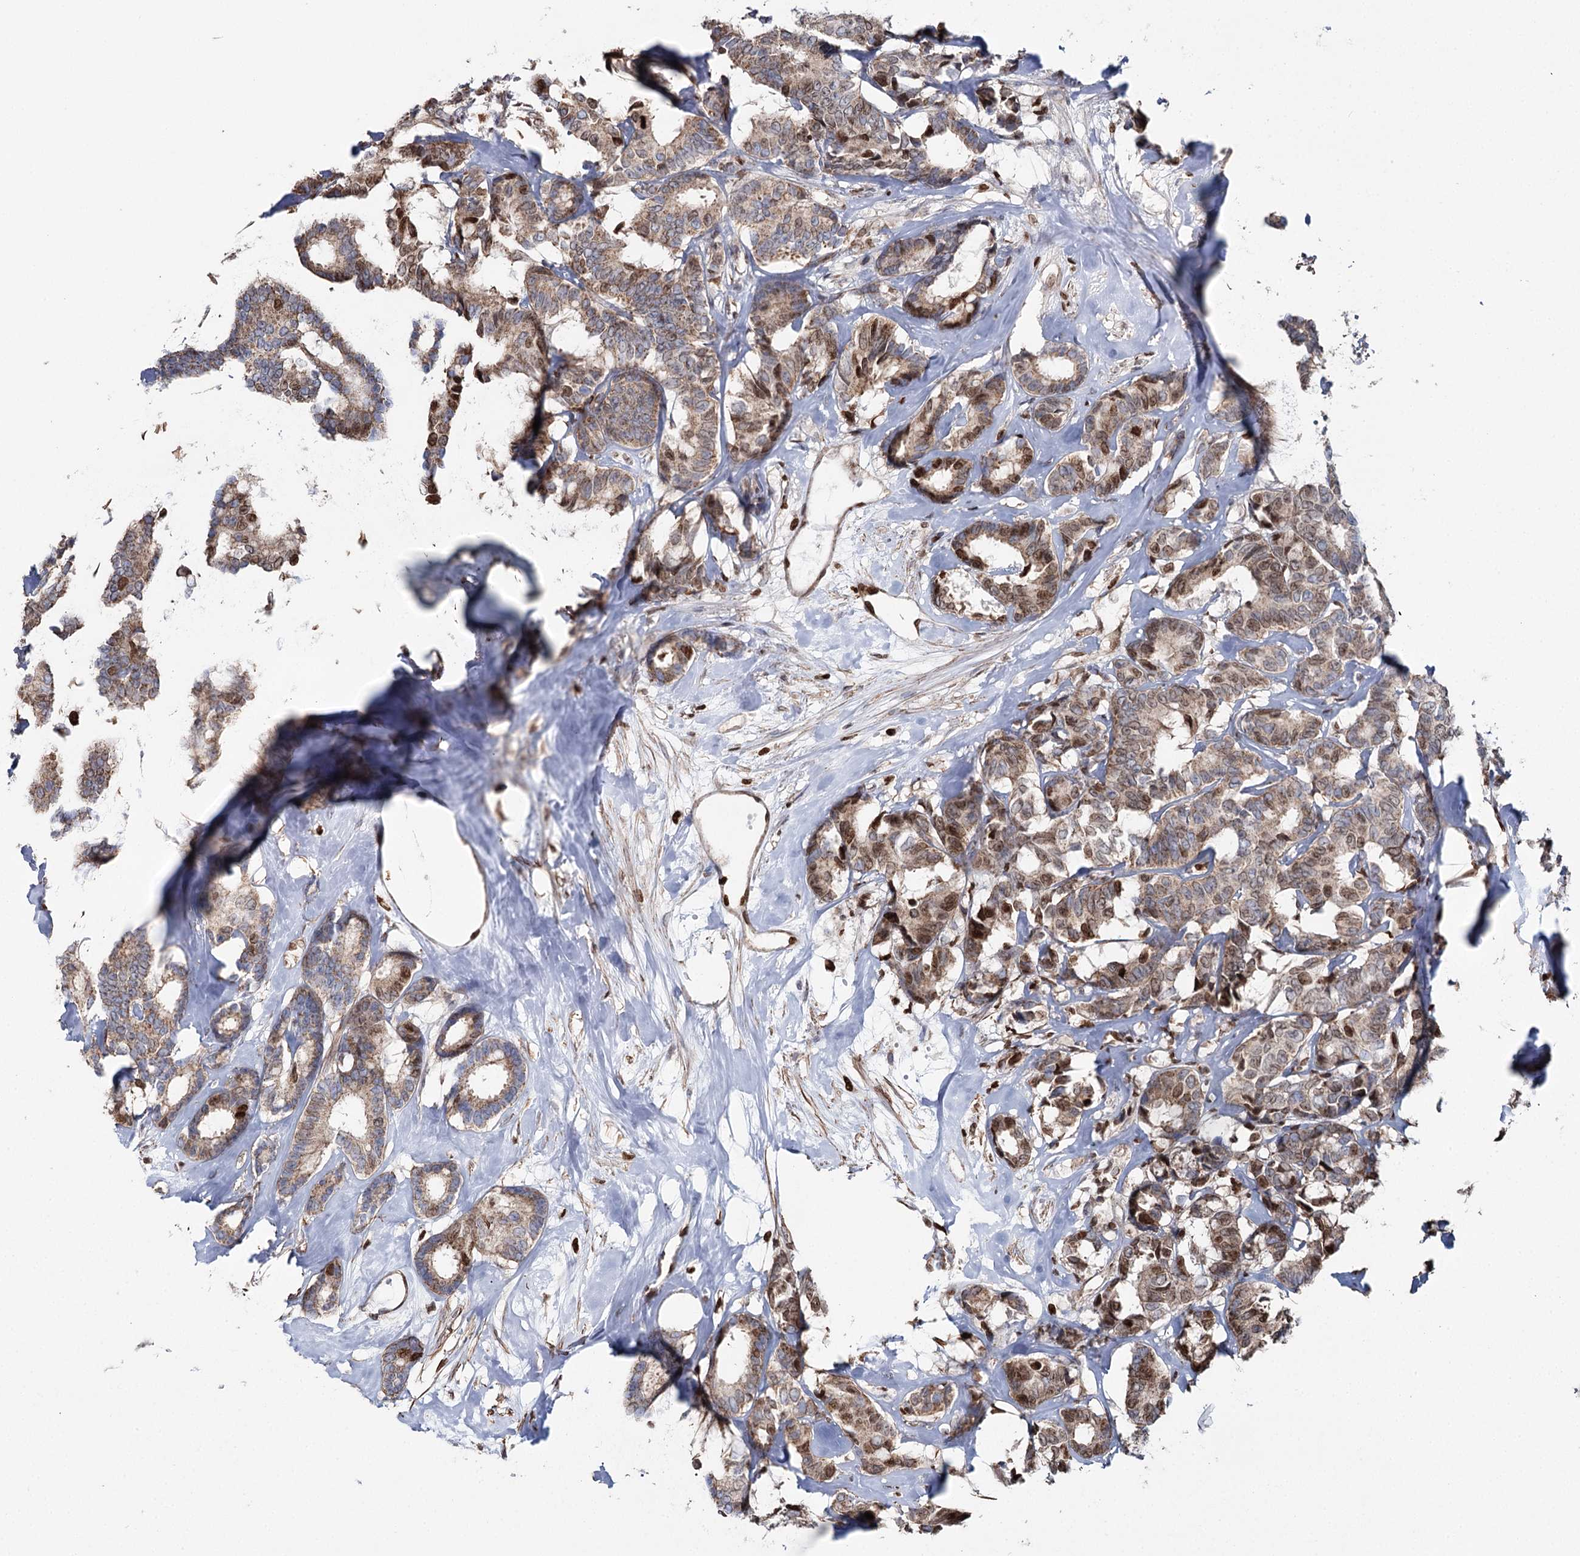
{"staining": {"intensity": "moderate", "quantity": ">75%", "location": "cytoplasmic/membranous,nuclear"}, "tissue": "breast cancer", "cell_type": "Tumor cells", "image_type": "cancer", "snomed": [{"axis": "morphology", "description": "Duct carcinoma"}, {"axis": "topography", "description": "Breast"}], "caption": "Immunohistochemistry (DAB (3,3'-diaminobenzidine)) staining of intraductal carcinoma (breast) demonstrates moderate cytoplasmic/membranous and nuclear protein expression in about >75% of tumor cells.", "gene": "PDHX", "patient": {"sex": "female", "age": 87}}